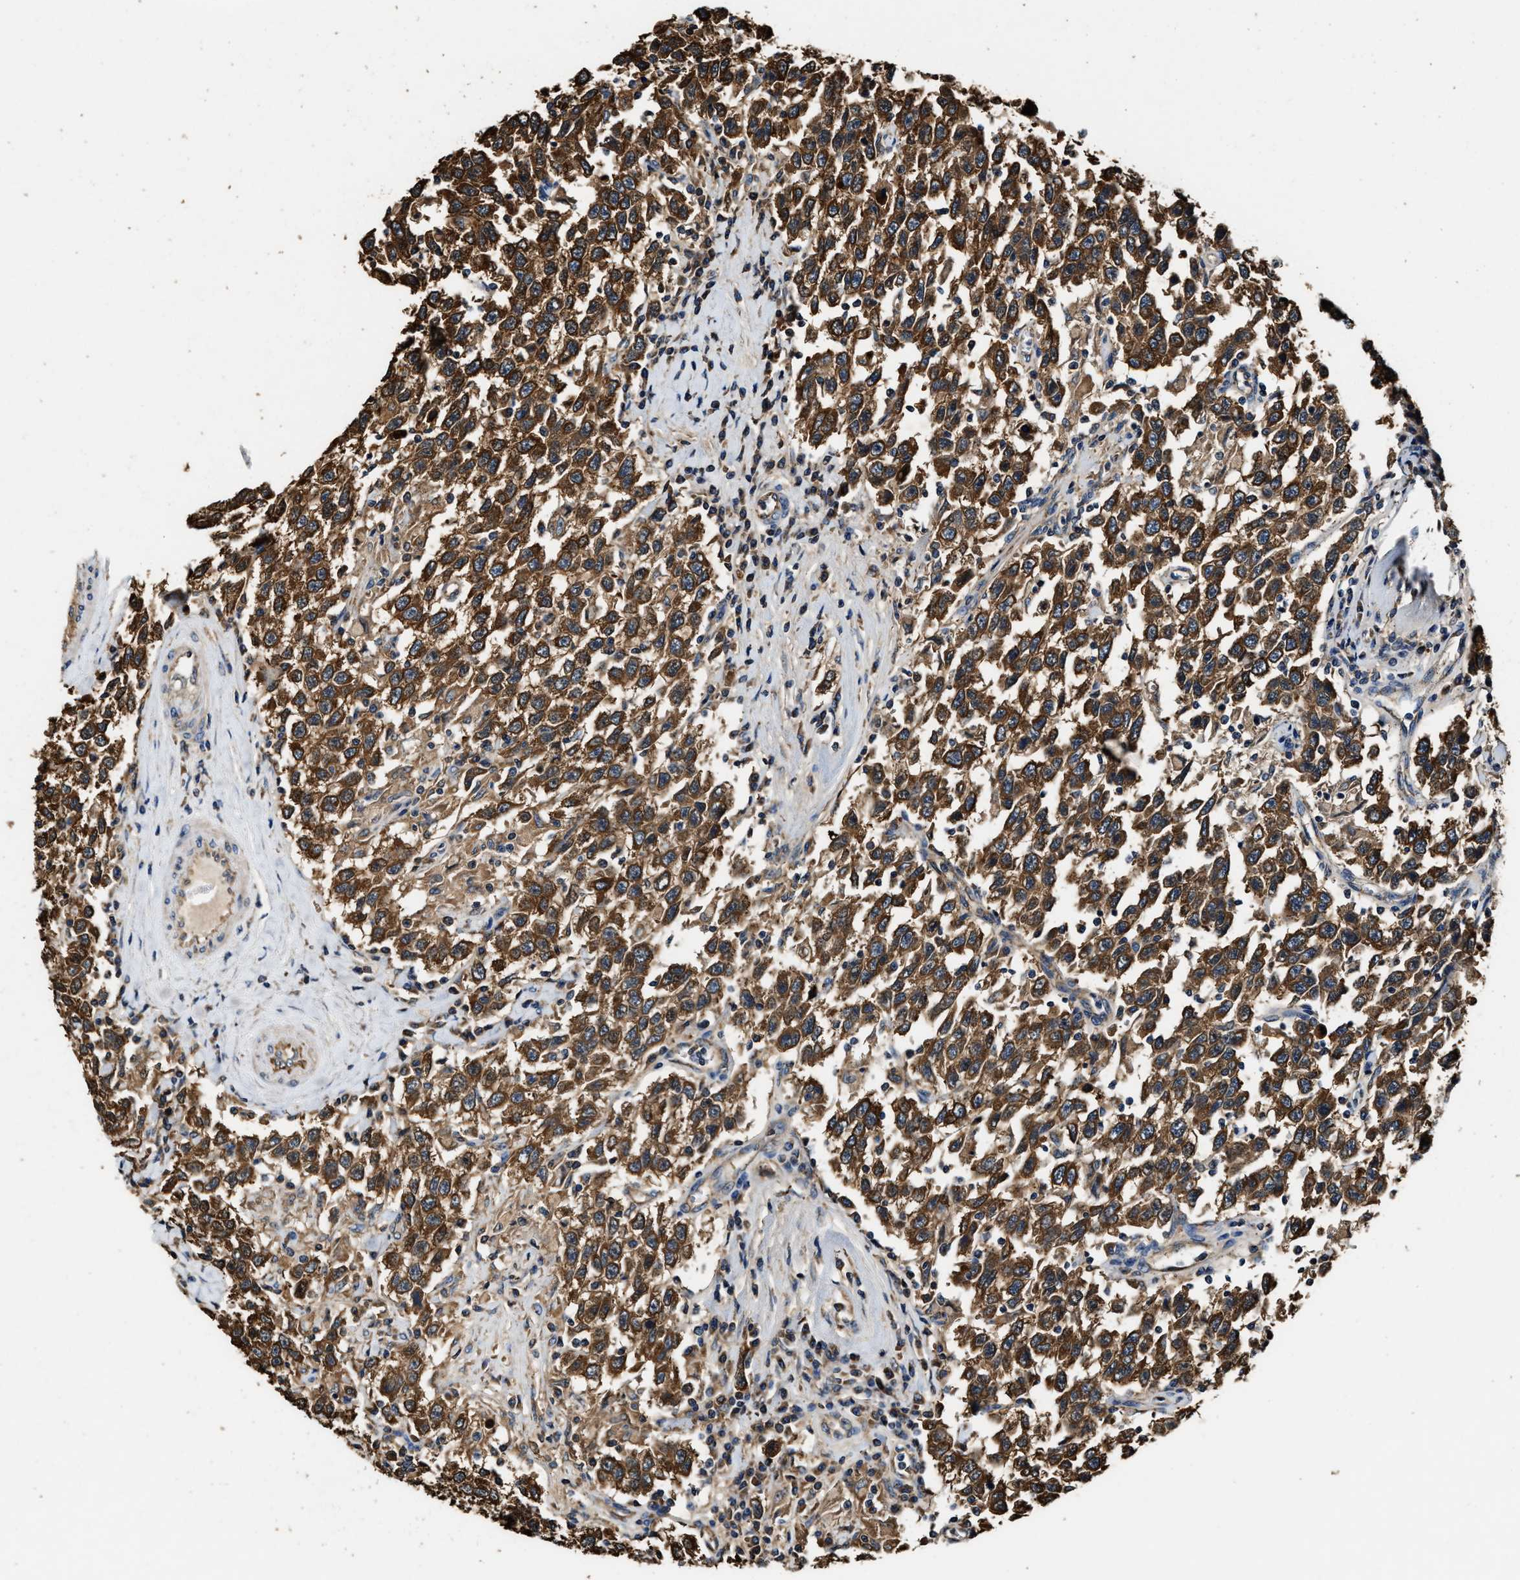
{"staining": {"intensity": "strong", "quantity": ">75%", "location": "cytoplasmic/membranous"}, "tissue": "testis cancer", "cell_type": "Tumor cells", "image_type": "cancer", "snomed": [{"axis": "morphology", "description": "Seminoma, NOS"}, {"axis": "topography", "description": "Testis"}], "caption": "Protein positivity by immunohistochemistry (IHC) exhibits strong cytoplasmic/membranous expression in about >75% of tumor cells in testis seminoma.", "gene": "GFRA3", "patient": {"sex": "male", "age": 41}}